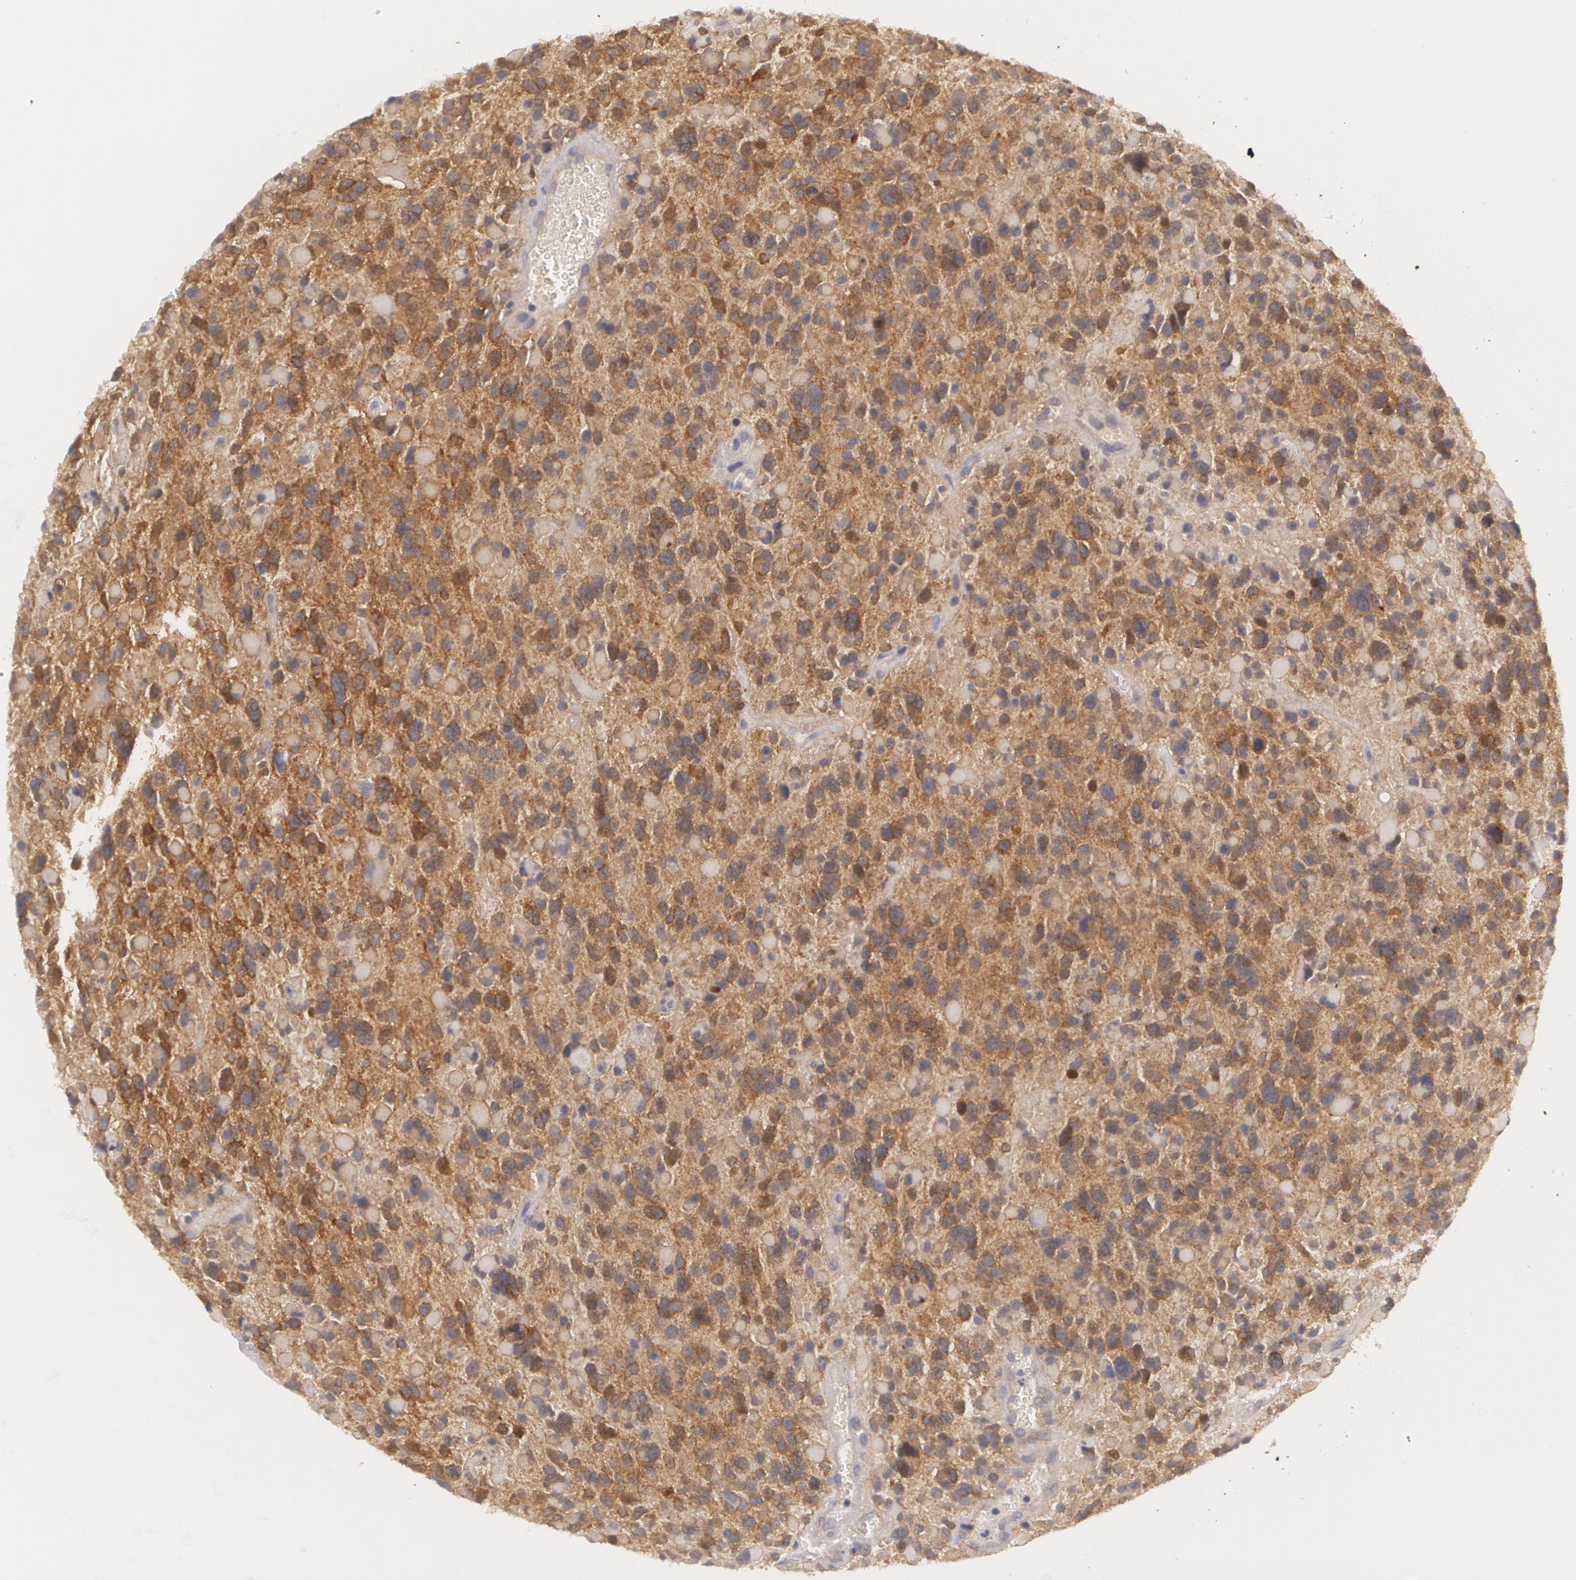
{"staining": {"intensity": "strong", "quantity": ">75%", "location": "cytoplasmic/membranous"}, "tissue": "glioma", "cell_type": "Tumor cells", "image_type": "cancer", "snomed": [{"axis": "morphology", "description": "Glioma, malignant, High grade"}, {"axis": "topography", "description": "Brain"}], "caption": "Protein analysis of high-grade glioma (malignant) tissue shows strong cytoplasmic/membranous expression in about >75% of tumor cells. (brown staining indicates protein expression, while blue staining denotes nuclei).", "gene": "CASK", "patient": {"sex": "female", "age": 37}}